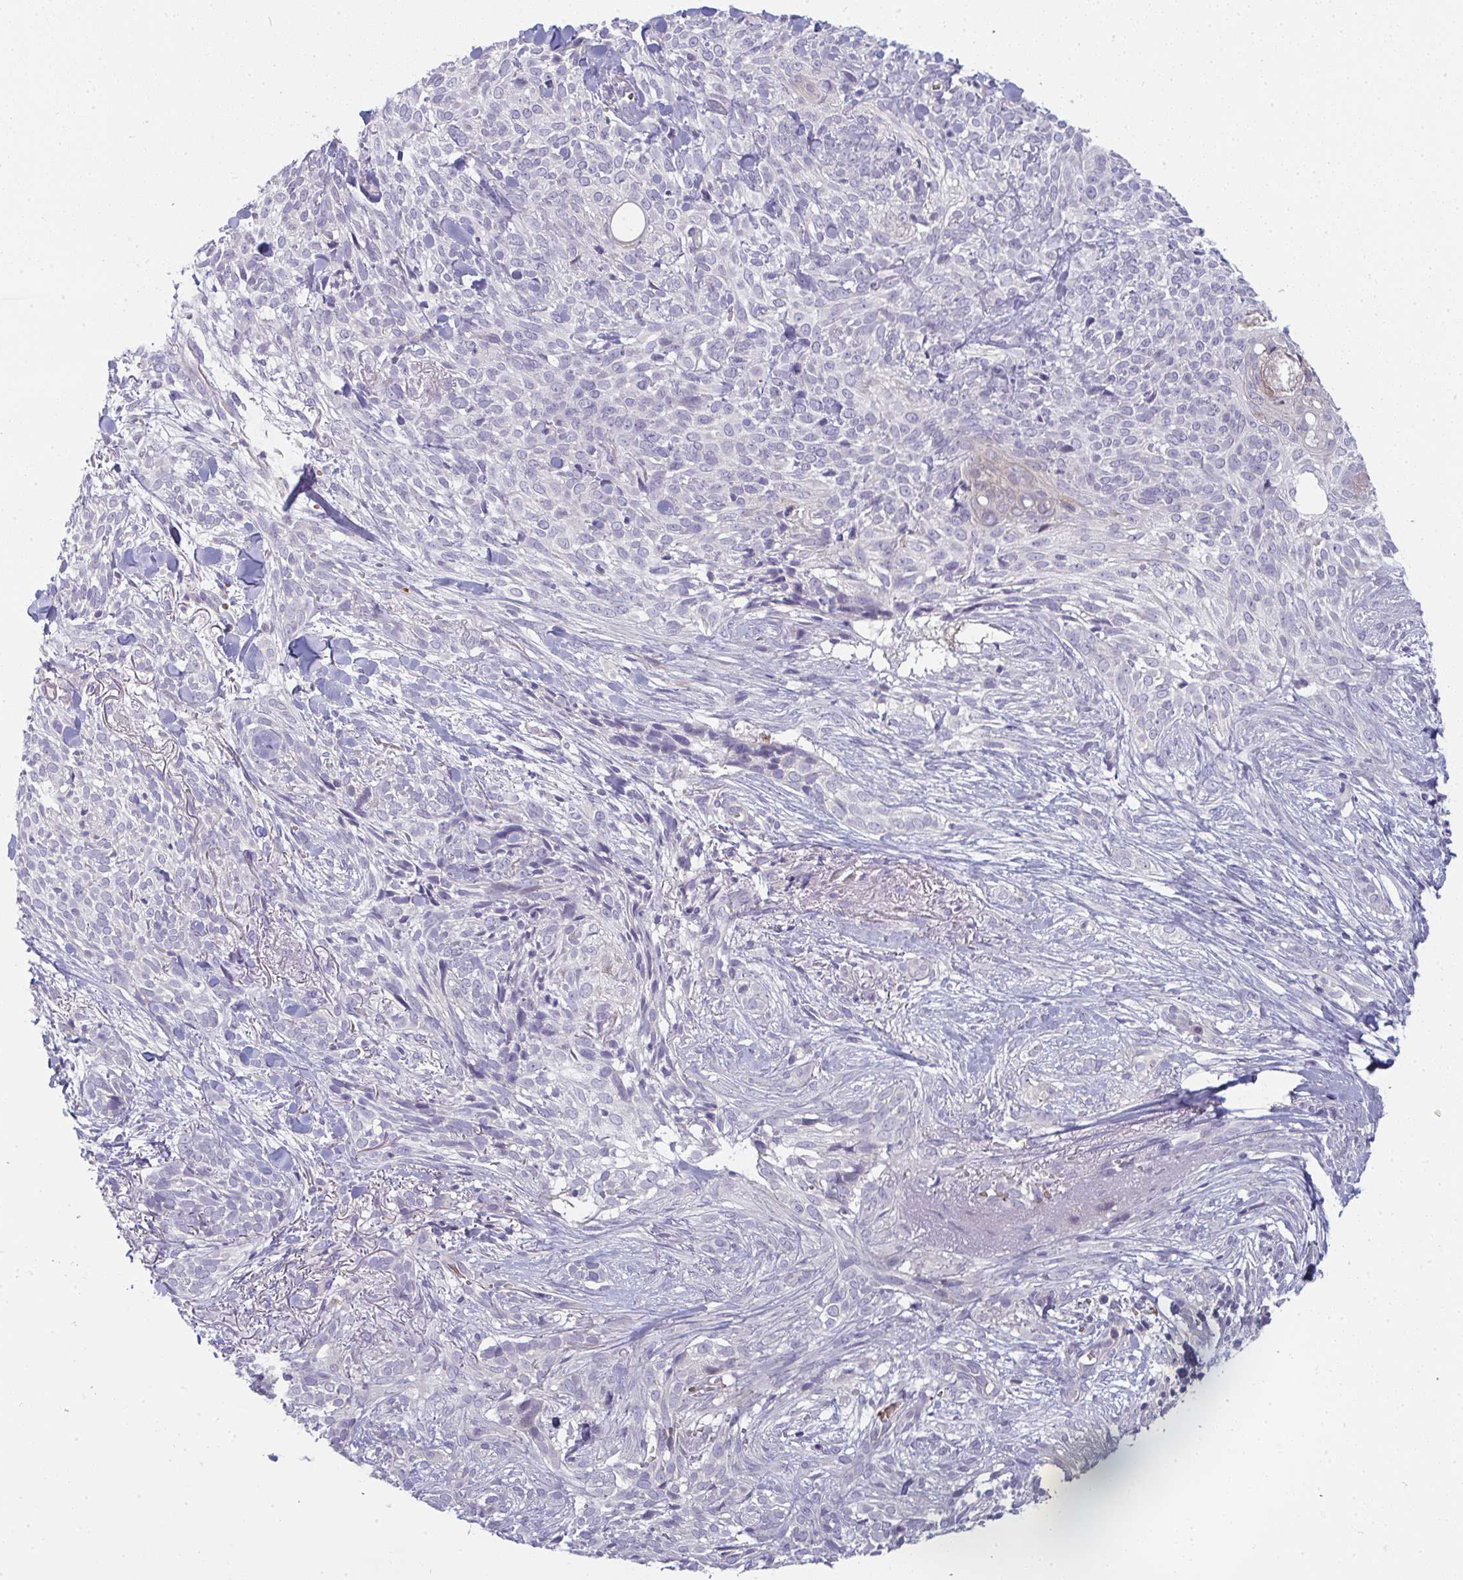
{"staining": {"intensity": "negative", "quantity": "none", "location": "none"}, "tissue": "skin cancer", "cell_type": "Tumor cells", "image_type": "cancer", "snomed": [{"axis": "morphology", "description": "Basal cell carcinoma"}, {"axis": "topography", "description": "Skin"}, {"axis": "topography", "description": "Skin of face"}], "caption": "IHC image of human skin basal cell carcinoma stained for a protein (brown), which demonstrates no expression in tumor cells.", "gene": "SHB", "patient": {"sex": "female", "age": 90}}